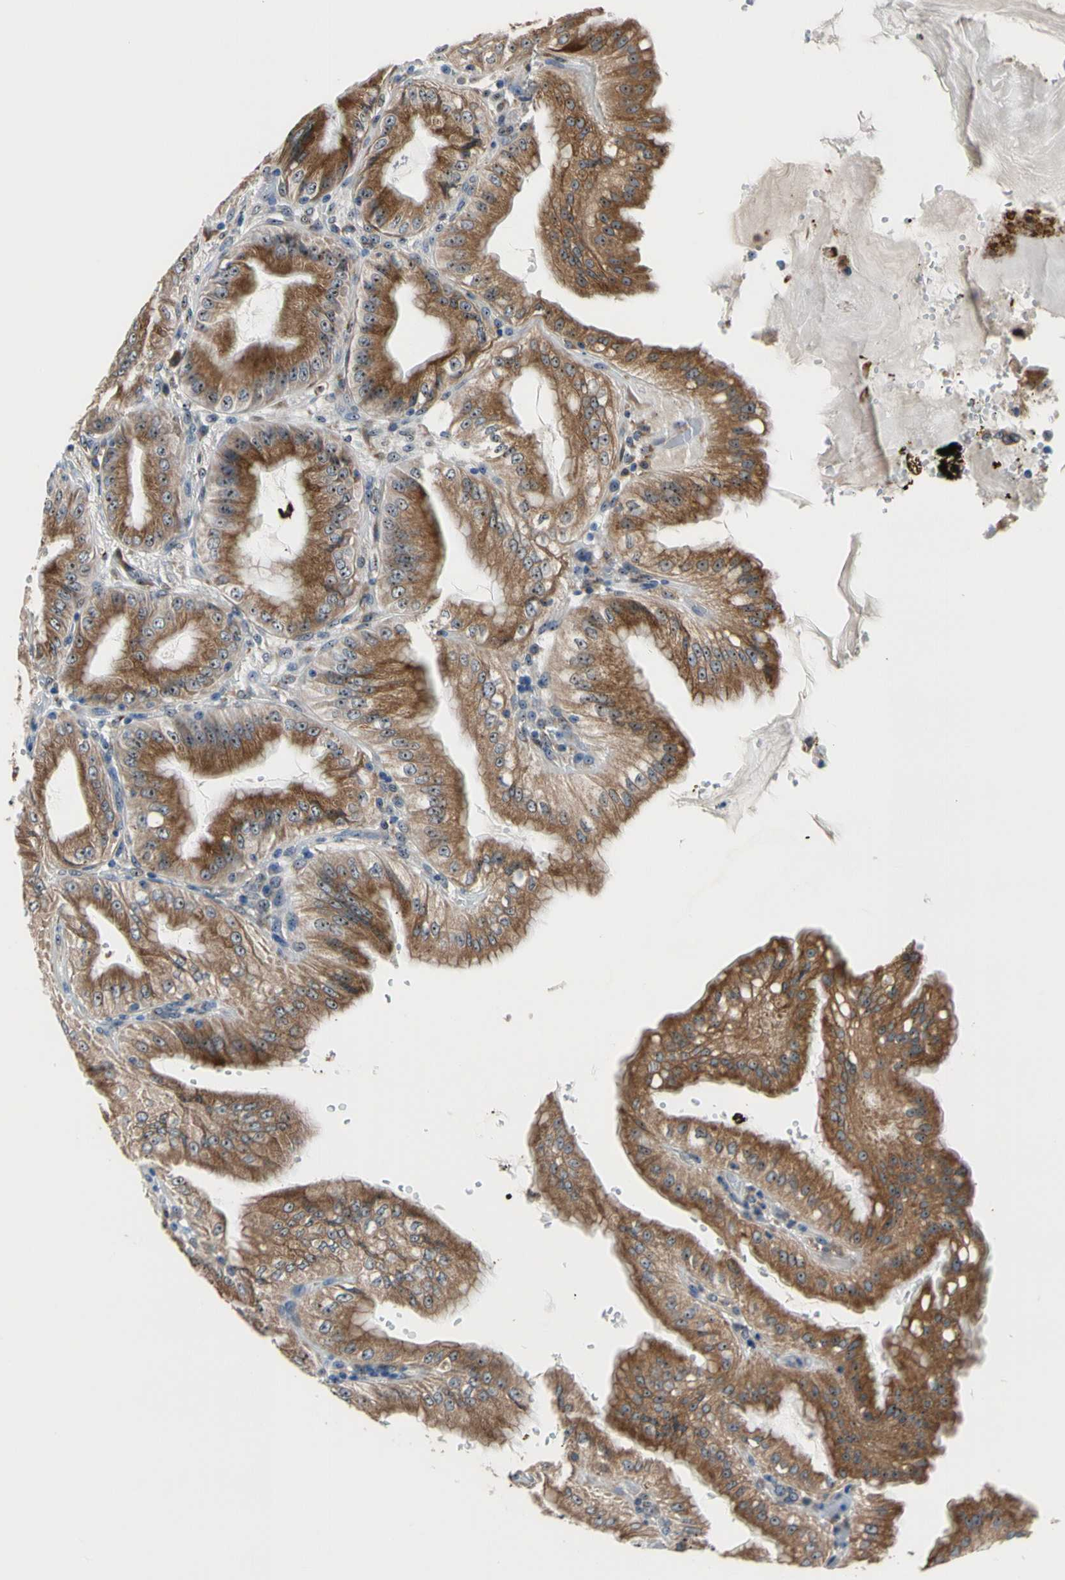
{"staining": {"intensity": "moderate", "quantity": ">75%", "location": "cytoplasmic/membranous"}, "tissue": "stomach", "cell_type": "Glandular cells", "image_type": "normal", "snomed": [{"axis": "morphology", "description": "Normal tissue, NOS"}, {"axis": "topography", "description": "Stomach, lower"}], "caption": "A brown stain shows moderate cytoplasmic/membranous positivity of a protein in glandular cells of normal human stomach. (Brightfield microscopy of DAB IHC at high magnification).", "gene": "TMED7", "patient": {"sex": "male", "age": 71}}